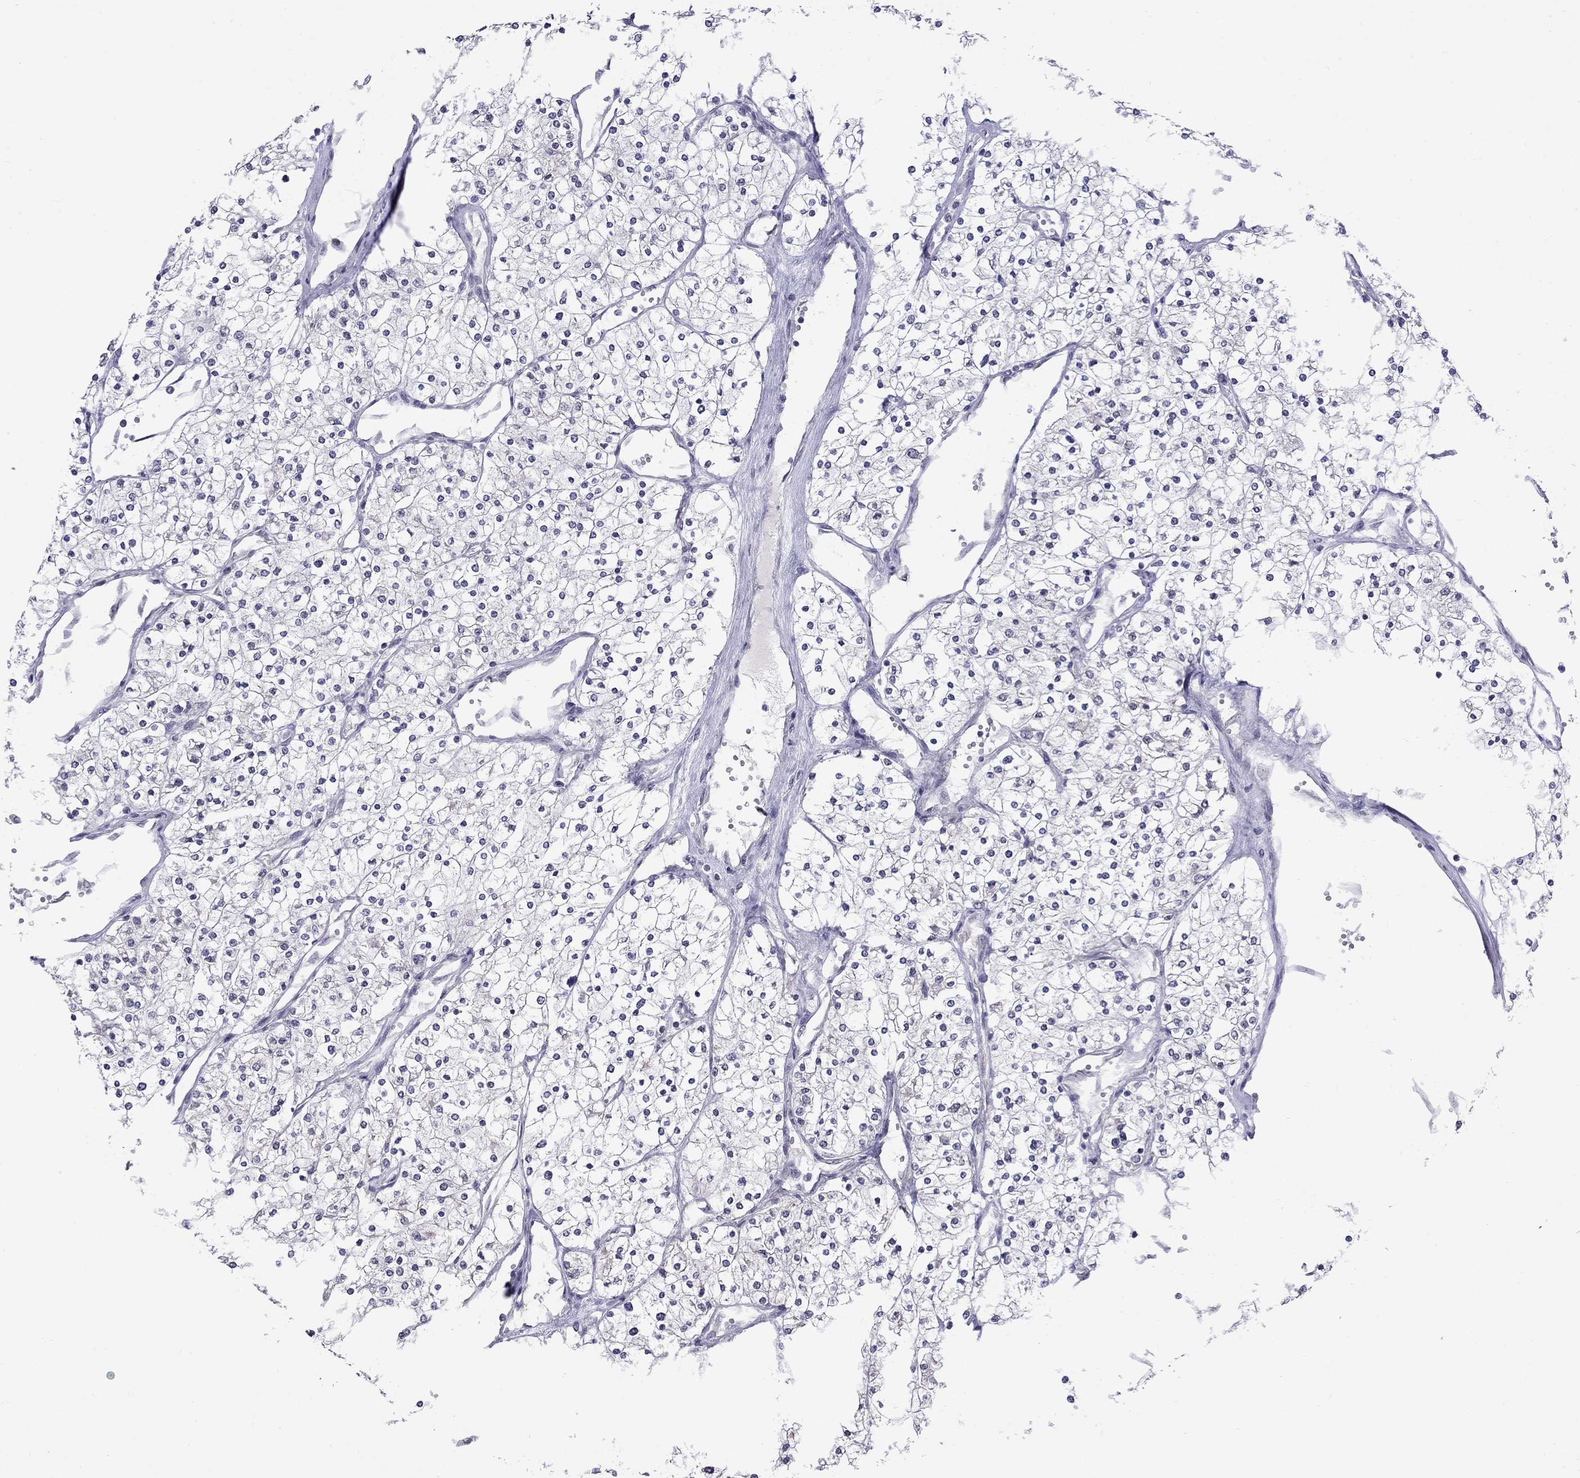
{"staining": {"intensity": "negative", "quantity": "none", "location": "none"}, "tissue": "renal cancer", "cell_type": "Tumor cells", "image_type": "cancer", "snomed": [{"axis": "morphology", "description": "Adenocarcinoma, NOS"}, {"axis": "topography", "description": "Kidney"}], "caption": "Tumor cells show no significant protein expression in adenocarcinoma (renal).", "gene": "HES5", "patient": {"sex": "male", "age": 80}}